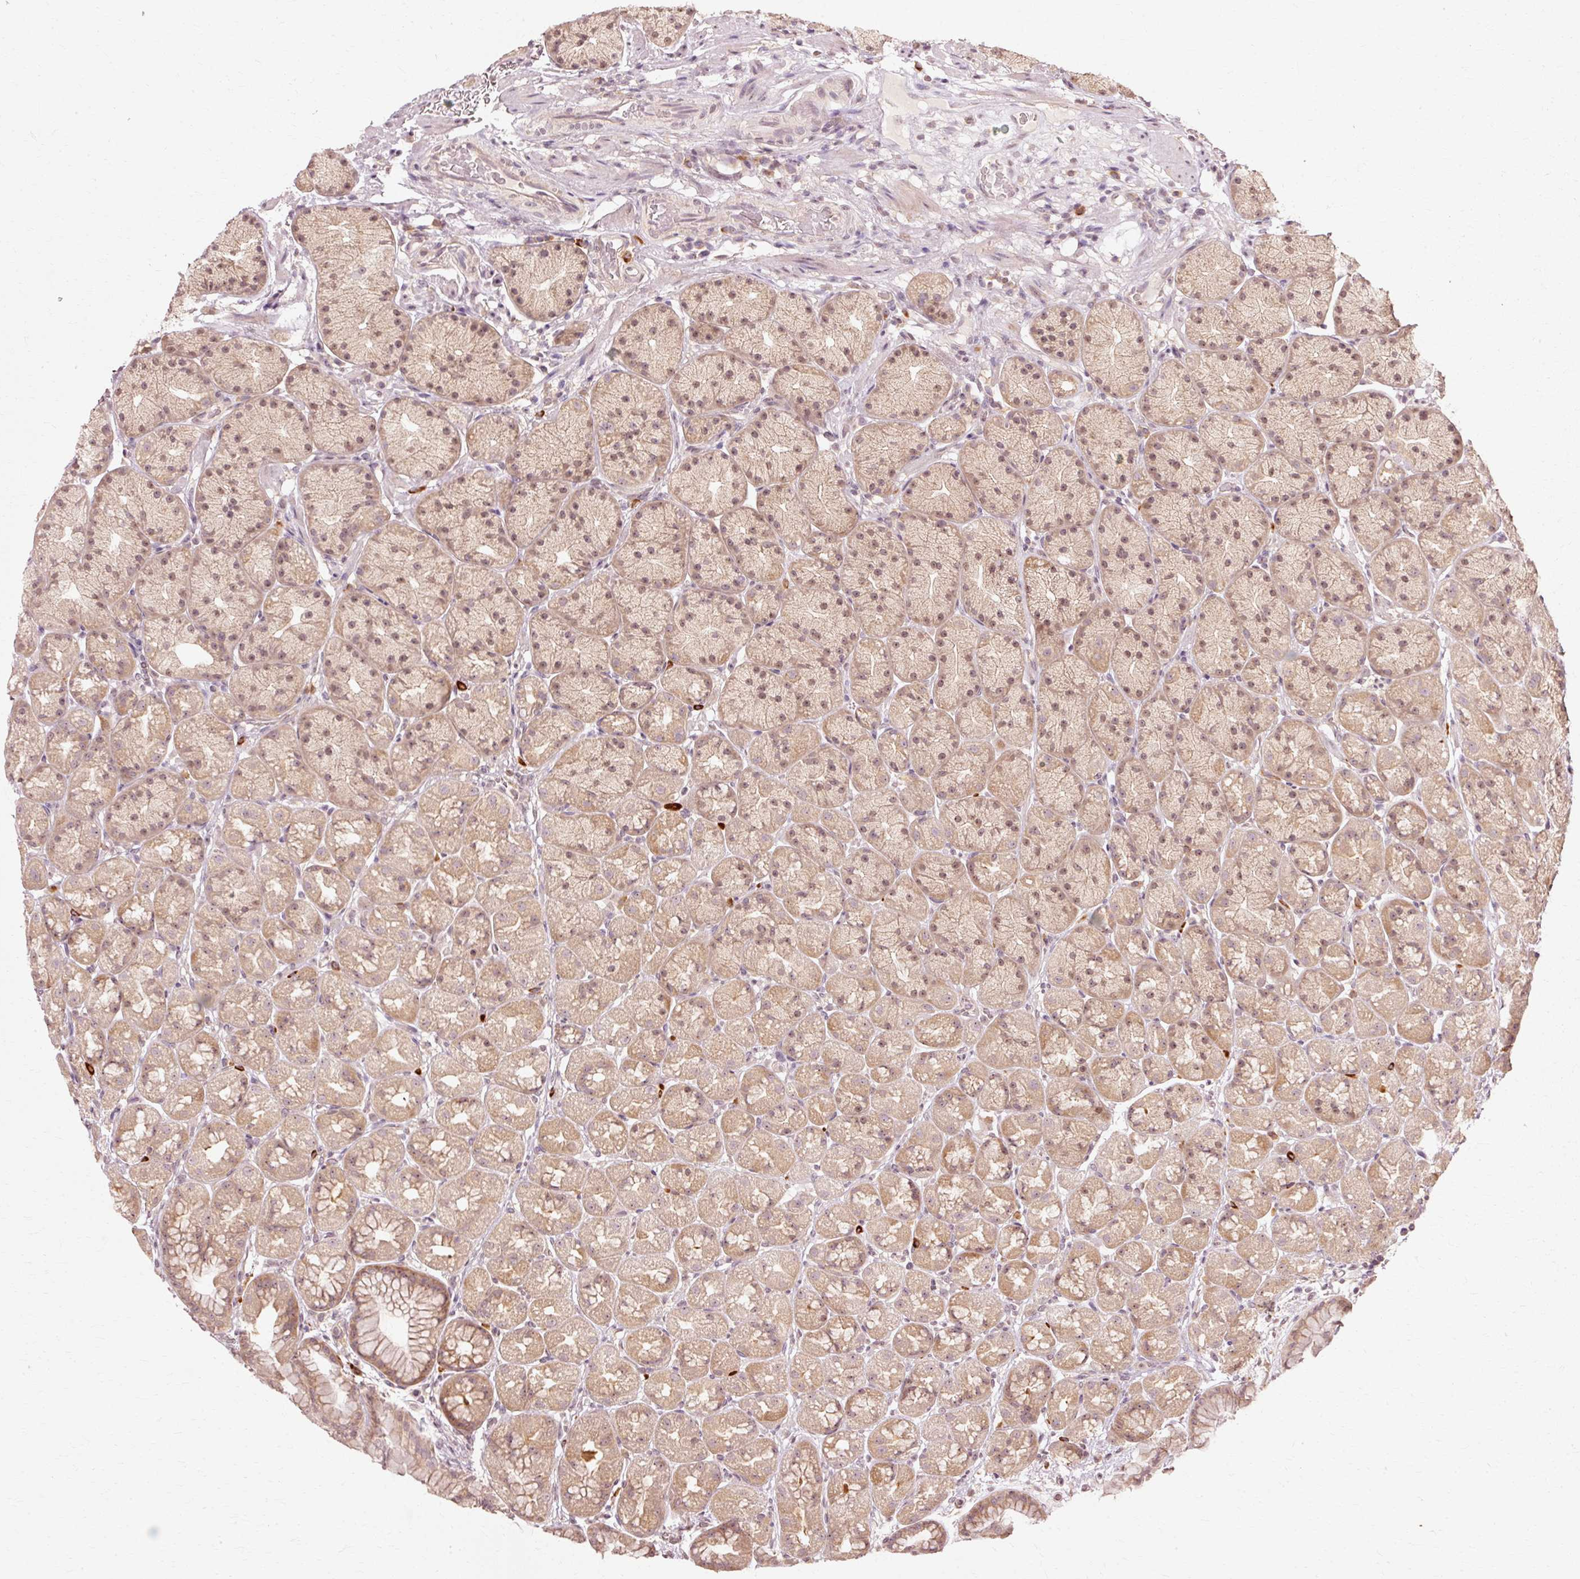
{"staining": {"intensity": "moderate", "quantity": ">75%", "location": "cytoplasmic/membranous,nuclear"}, "tissue": "stomach", "cell_type": "Glandular cells", "image_type": "normal", "snomed": [{"axis": "morphology", "description": "Normal tissue, NOS"}, {"axis": "topography", "description": "Stomach, lower"}], "caption": "A micrograph of stomach stained for a protein shows moderate cytoplasmic/membranous,nuclear brown staining in glandular cells. (DAB IHC, brown staining for protein, blue staining for nuclei).", "gene": "RGPD5", "patient": {"sex": "male", "age": 67}}